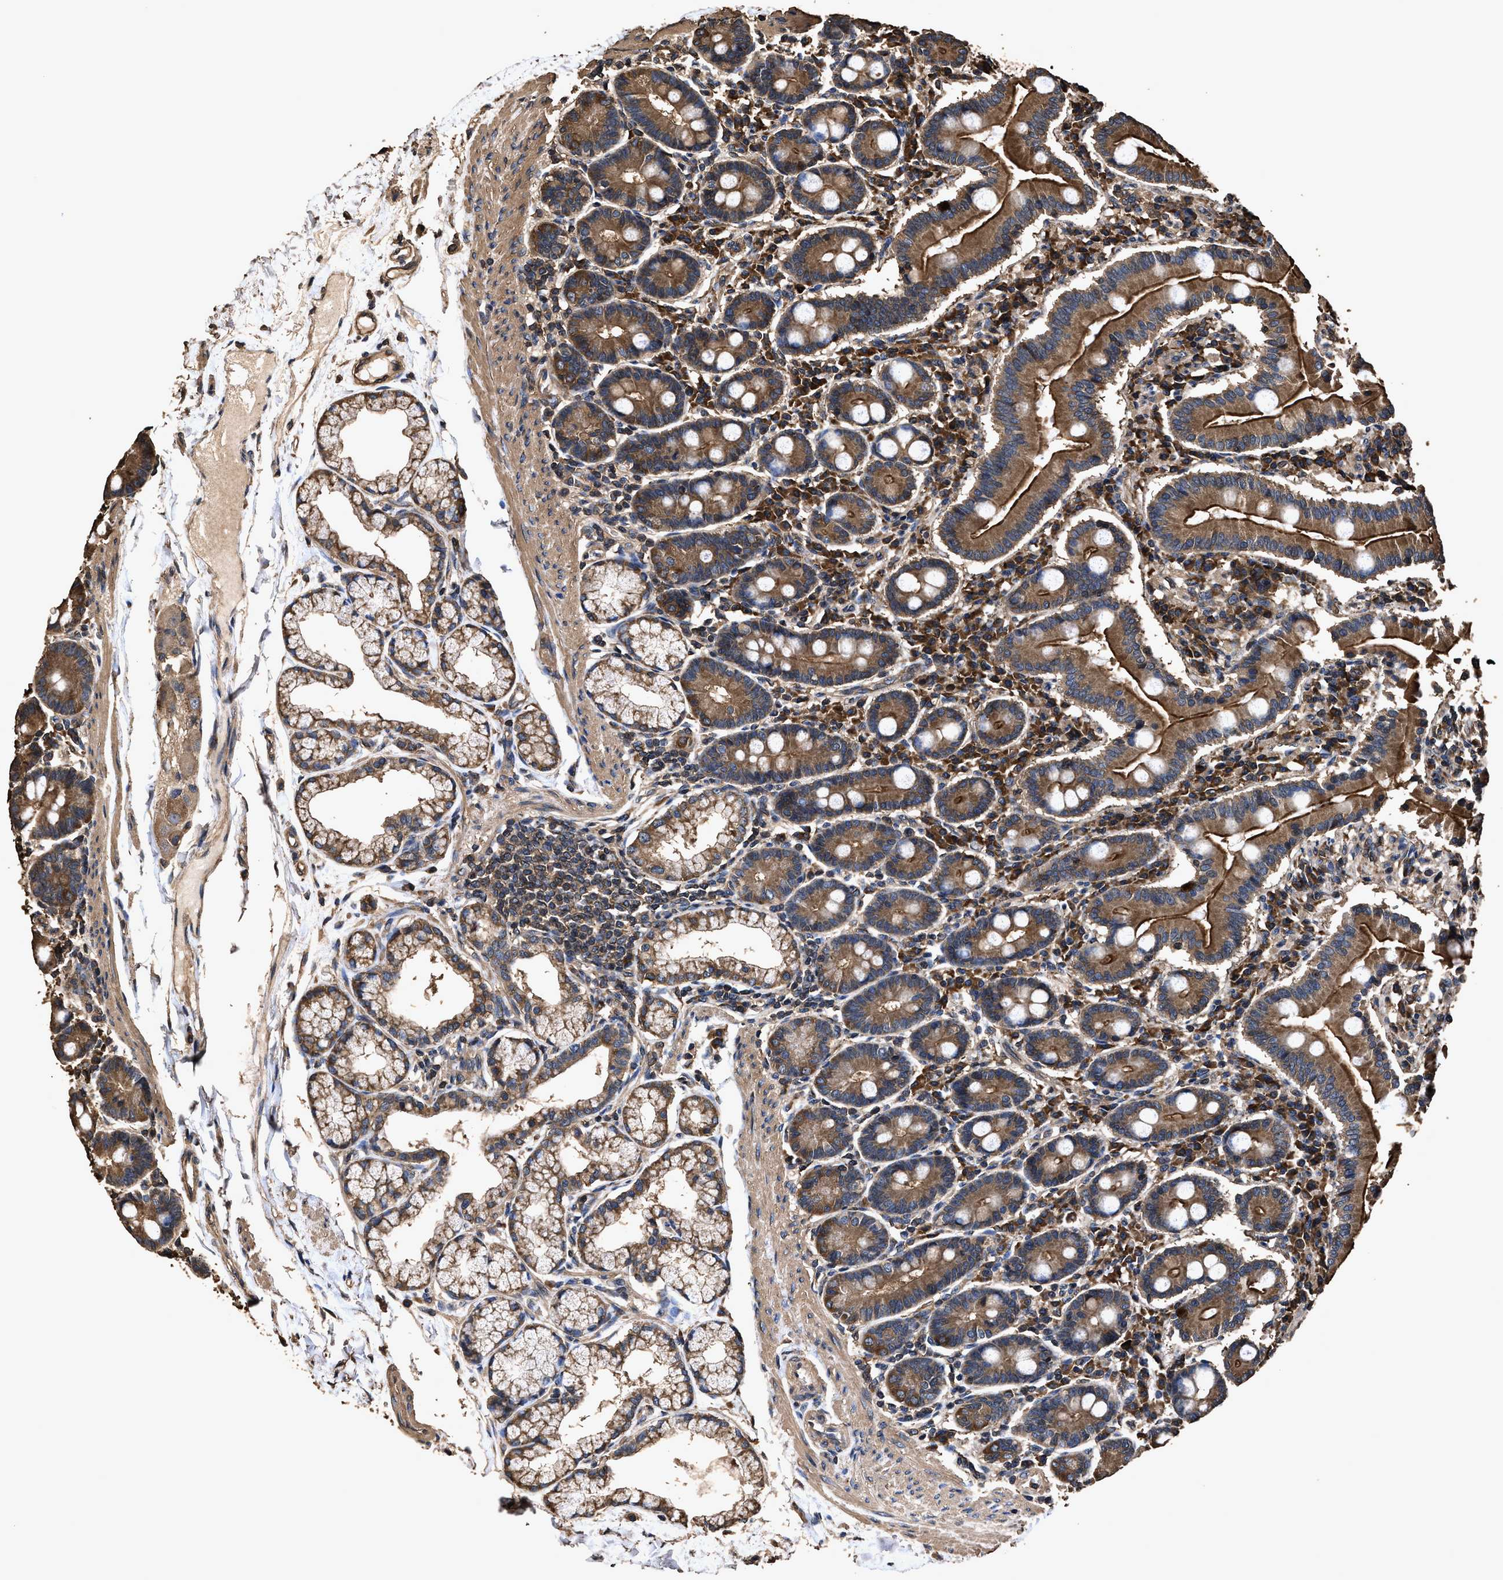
{"staining": {"intensity": "strong", "quantity": ">75%", "location": "cytoplasmic/membranous"}, "tissue": "duodenum", "cell_type": "Glandular cells", "image_type": "normal", "snomed": [{"axis": "morphology", "description": "Normal tissue, NOS"}, {"axis": "topography", "description": "Duodenum"}], "caption": "Duodenum stained for a protein (brown) shows strong cytoplasmic/membranous positive positivity in about >75% of glandular cells.", "gene": "ZMYND19", "patient": {"sex": "male", "age": 50}}